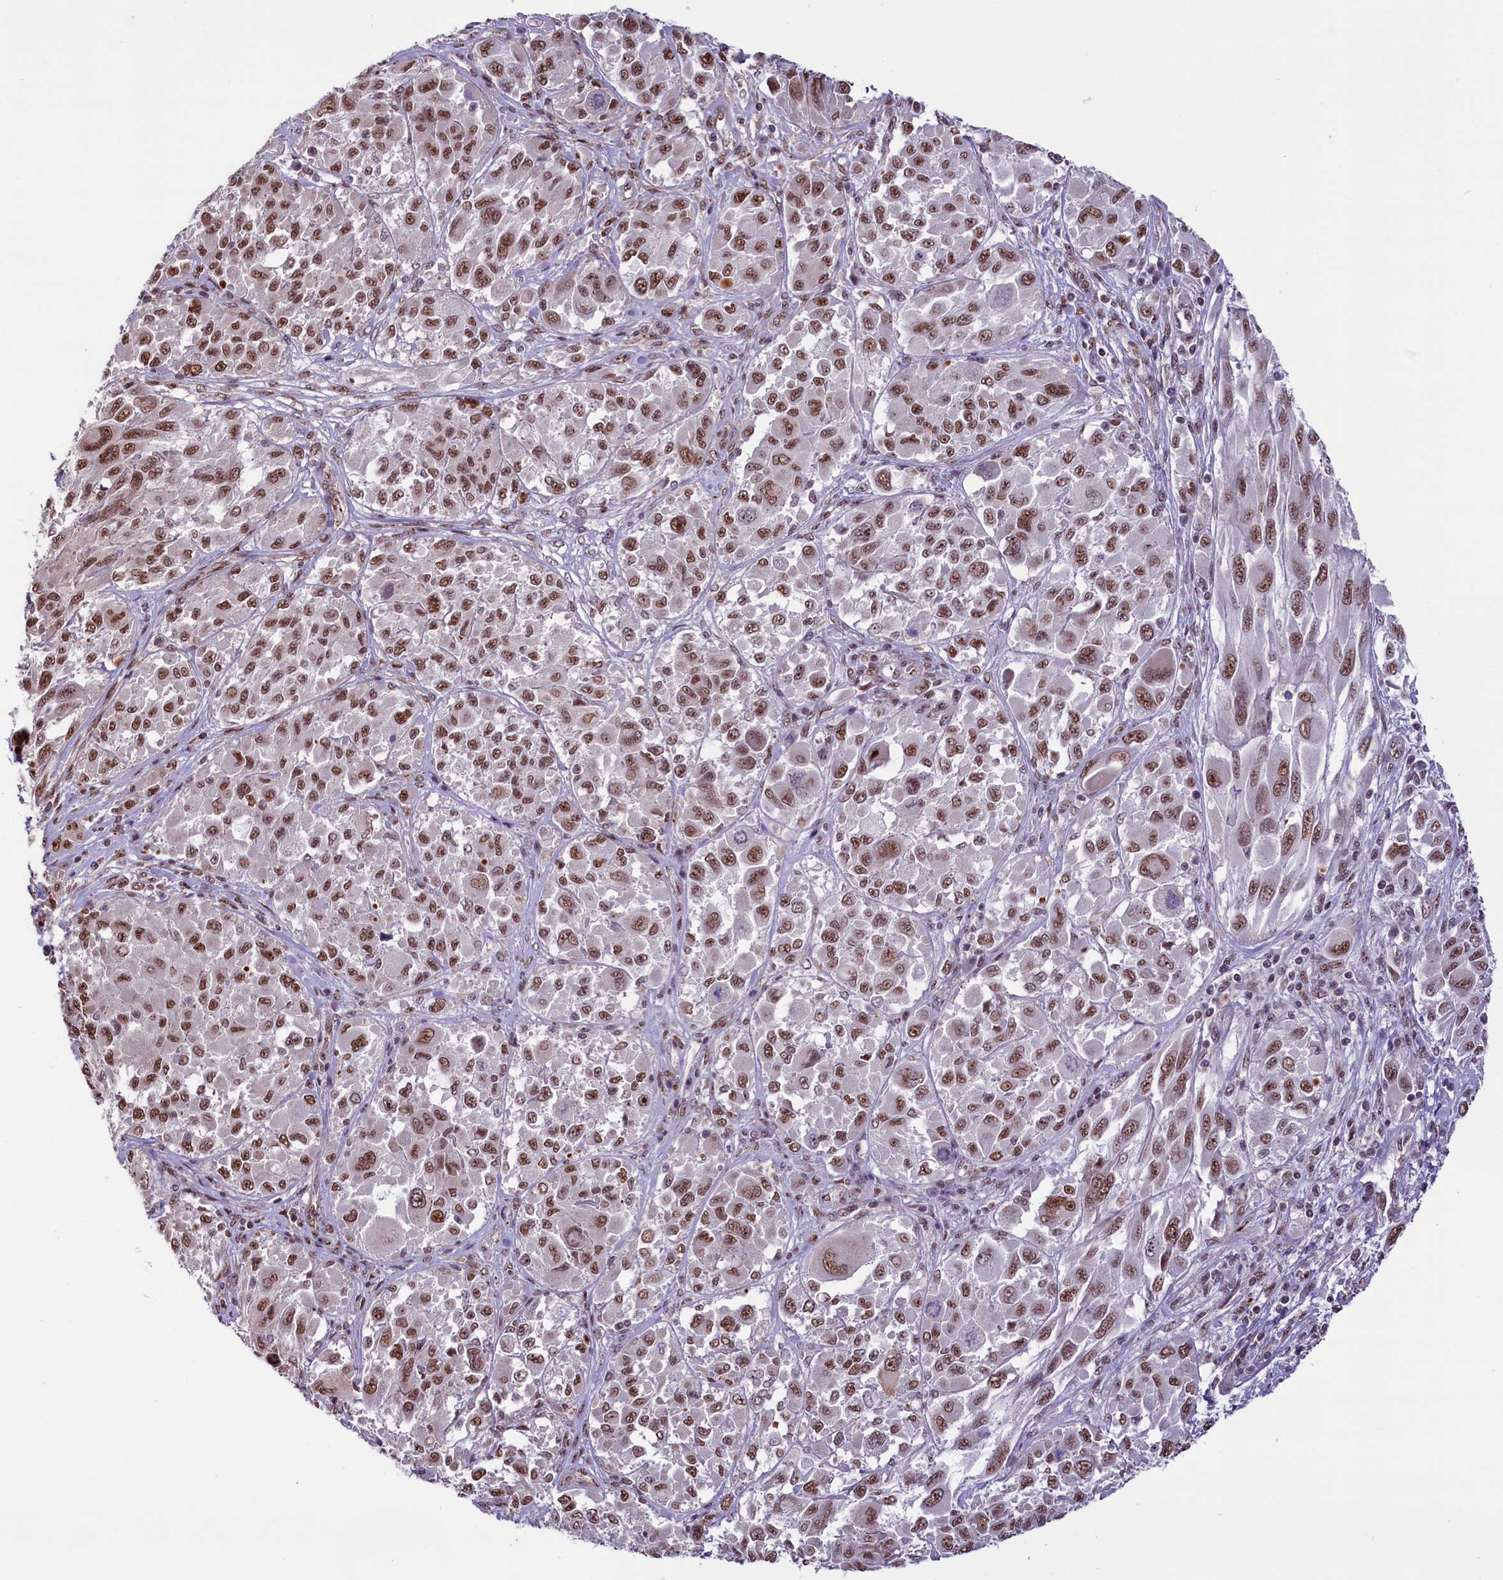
{"staining": {"intensity": "moderate", "quantity": ">75%", "location": "nuclear"}, "tissue": "melanoma", "cell_type": "Tumor cells", "image_type": "cancer", "snomed": [{"axis": "morphology", "description": "Malignant melanoma, NOS"}, {"axis": "topography", "description": "Skin"}], "caption": "Tumor cells exhibit moderate nuclear positivity in approximately >75% of cells in melanoma.", "gene": "MRPL54", "patient": {"sex": "female", "age": 91}}